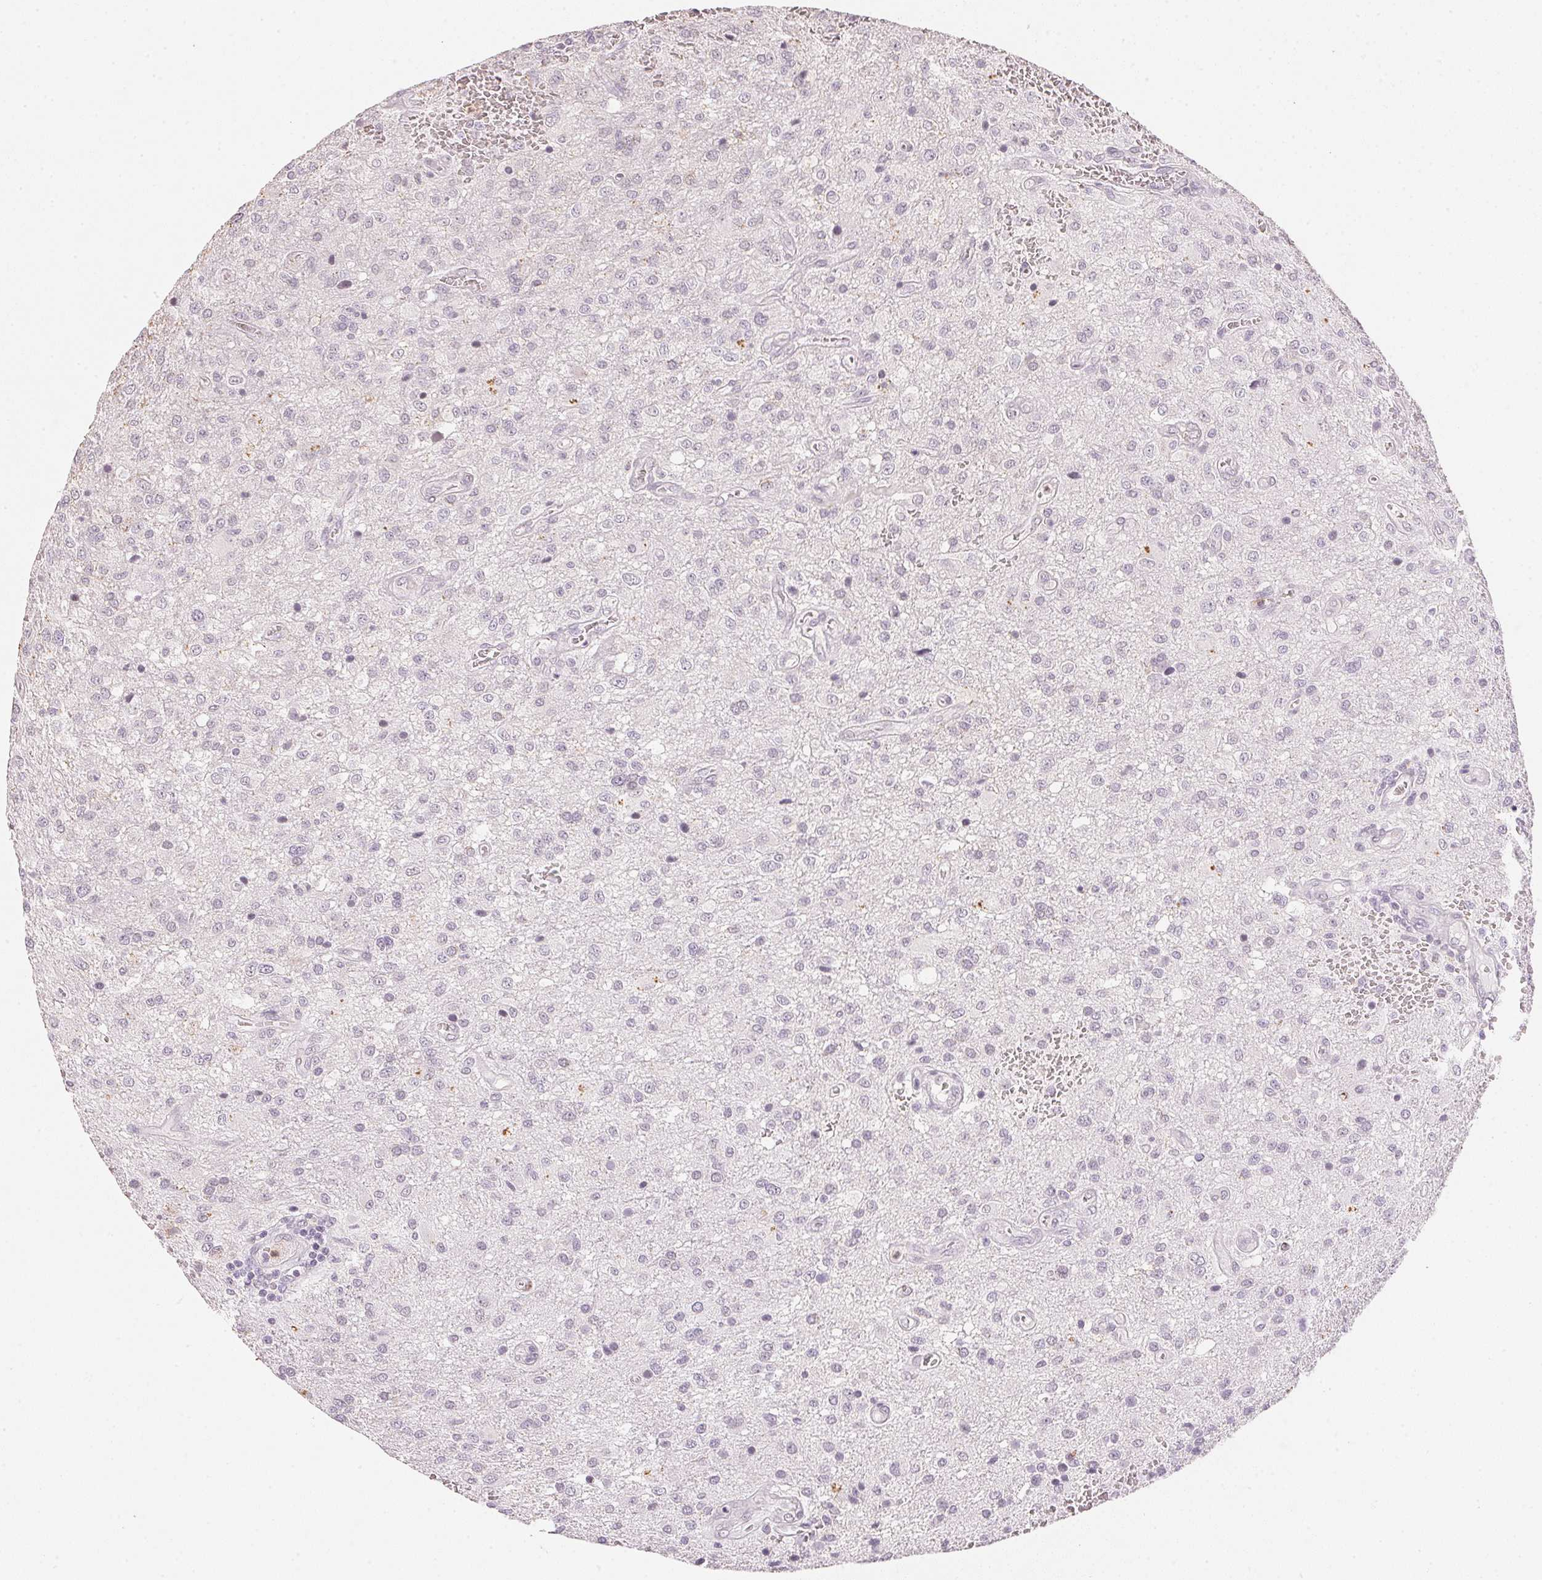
{"staining": {"intensity": "negative", "quantity": "none", "location": "none"}, "tissue": "glioma", "cell_type": "Tumor cells", "image_type": "cancer", "snomed": [{"axis": "morphology", "description": "Glioma, malignant, Low grade"}, {"axis": "topography", "description": "Brain"}], "caption": "Tumor cells are negative for brown protein staining in low-grade glioma (malignant).", "gene": "SMTN", "patient": {"sex": "male", "age": 66}}